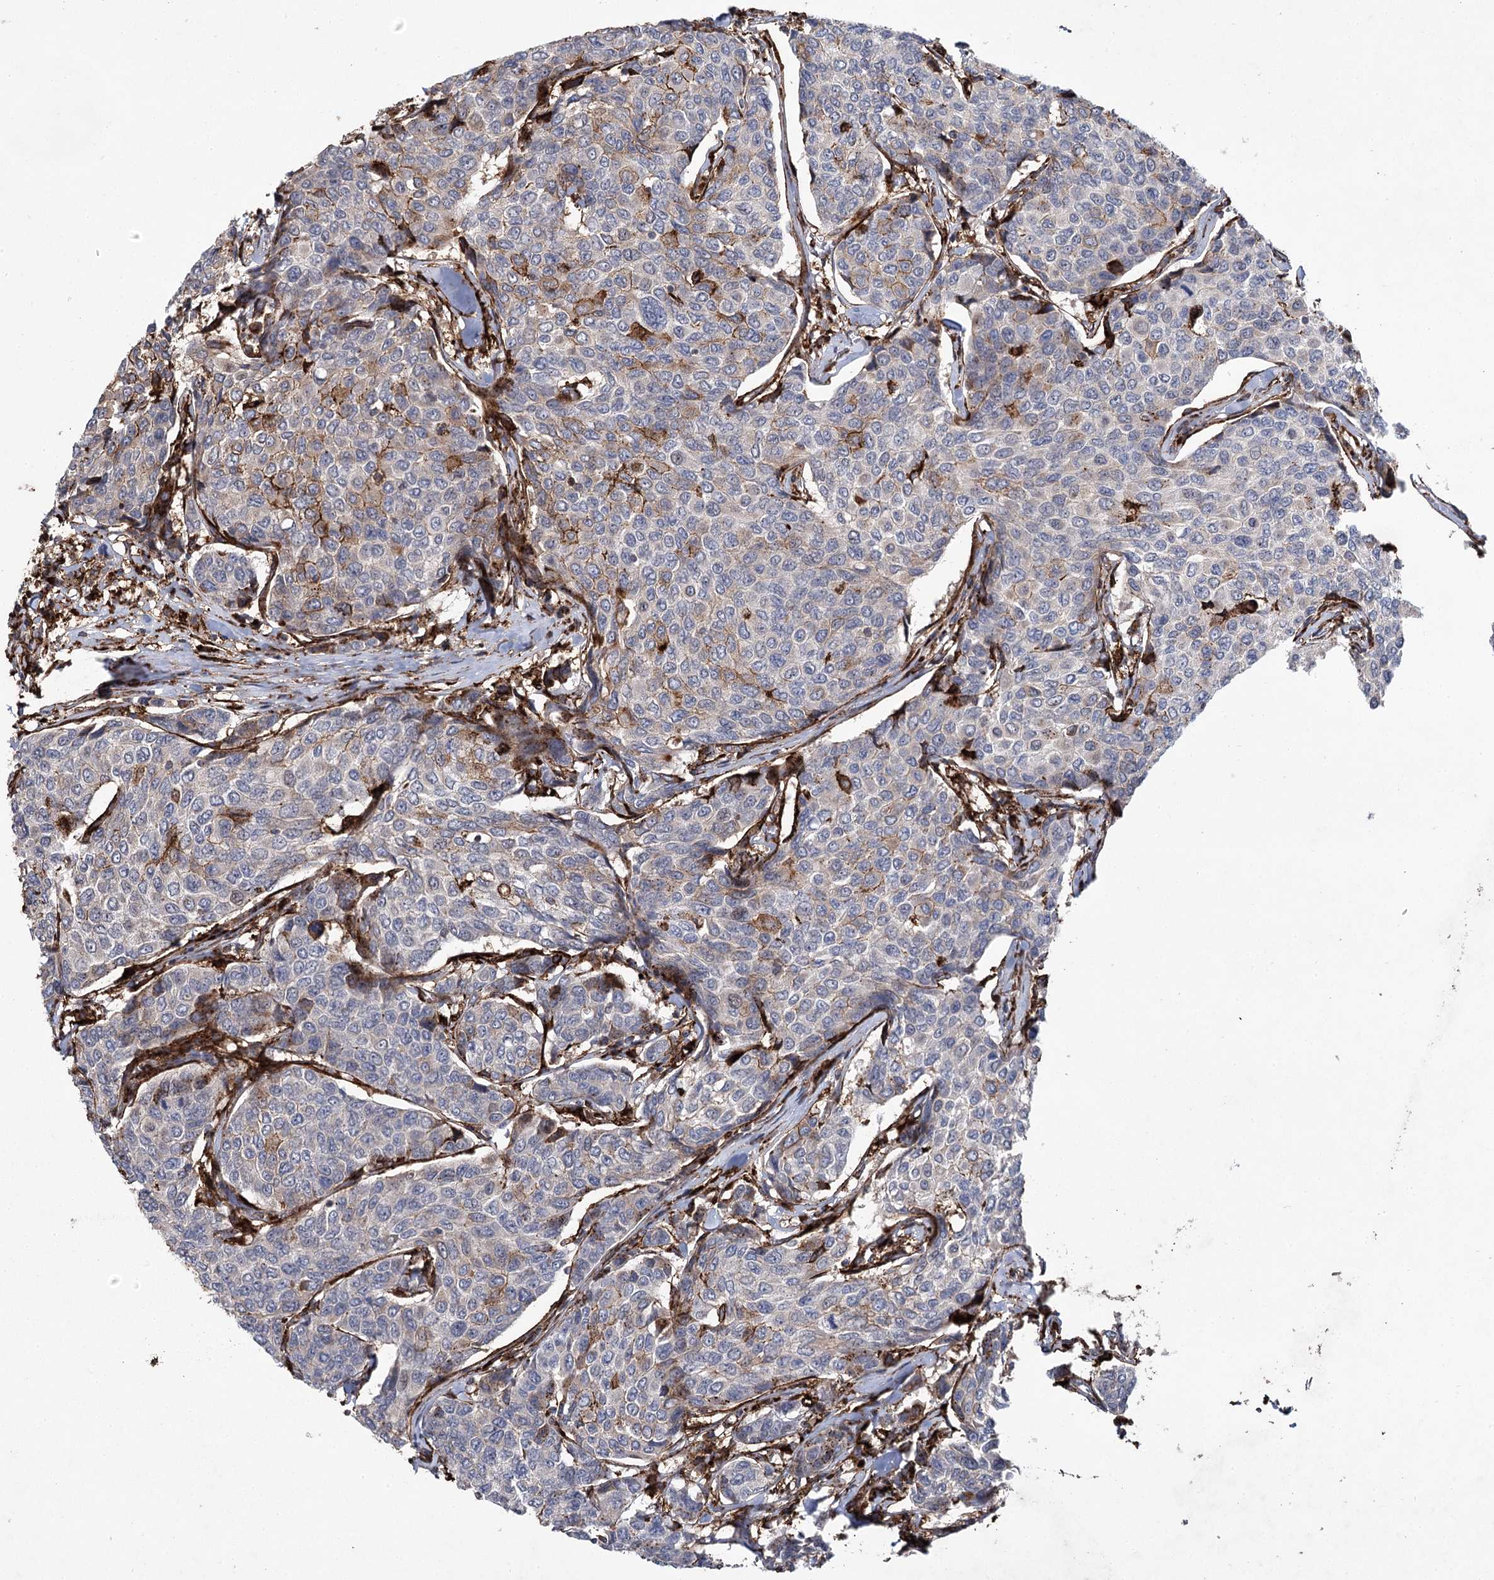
{"staining": {"intensity": "moderate", "quantity": "<25%", "location": "cytoplasmic/membranous"}, "tissue": "breast cancer", "cell_type": "Tumor cells", "image_type": "cancer", "snomed": [{"axis": "morphology", "description": "Duct carcinoma"}, {"axis": "topography", "description": "Breast"}], "caption": "The micrograph demonstrates immunohistochemical staining of breast infiltrating ductal carcinoma. There is moderate cytoplasmic/membranous expression is appreciated in about <25% of tumor cells.", "gene": "DCUN1D4", "patient": {"sex": "female", "age": 55}}